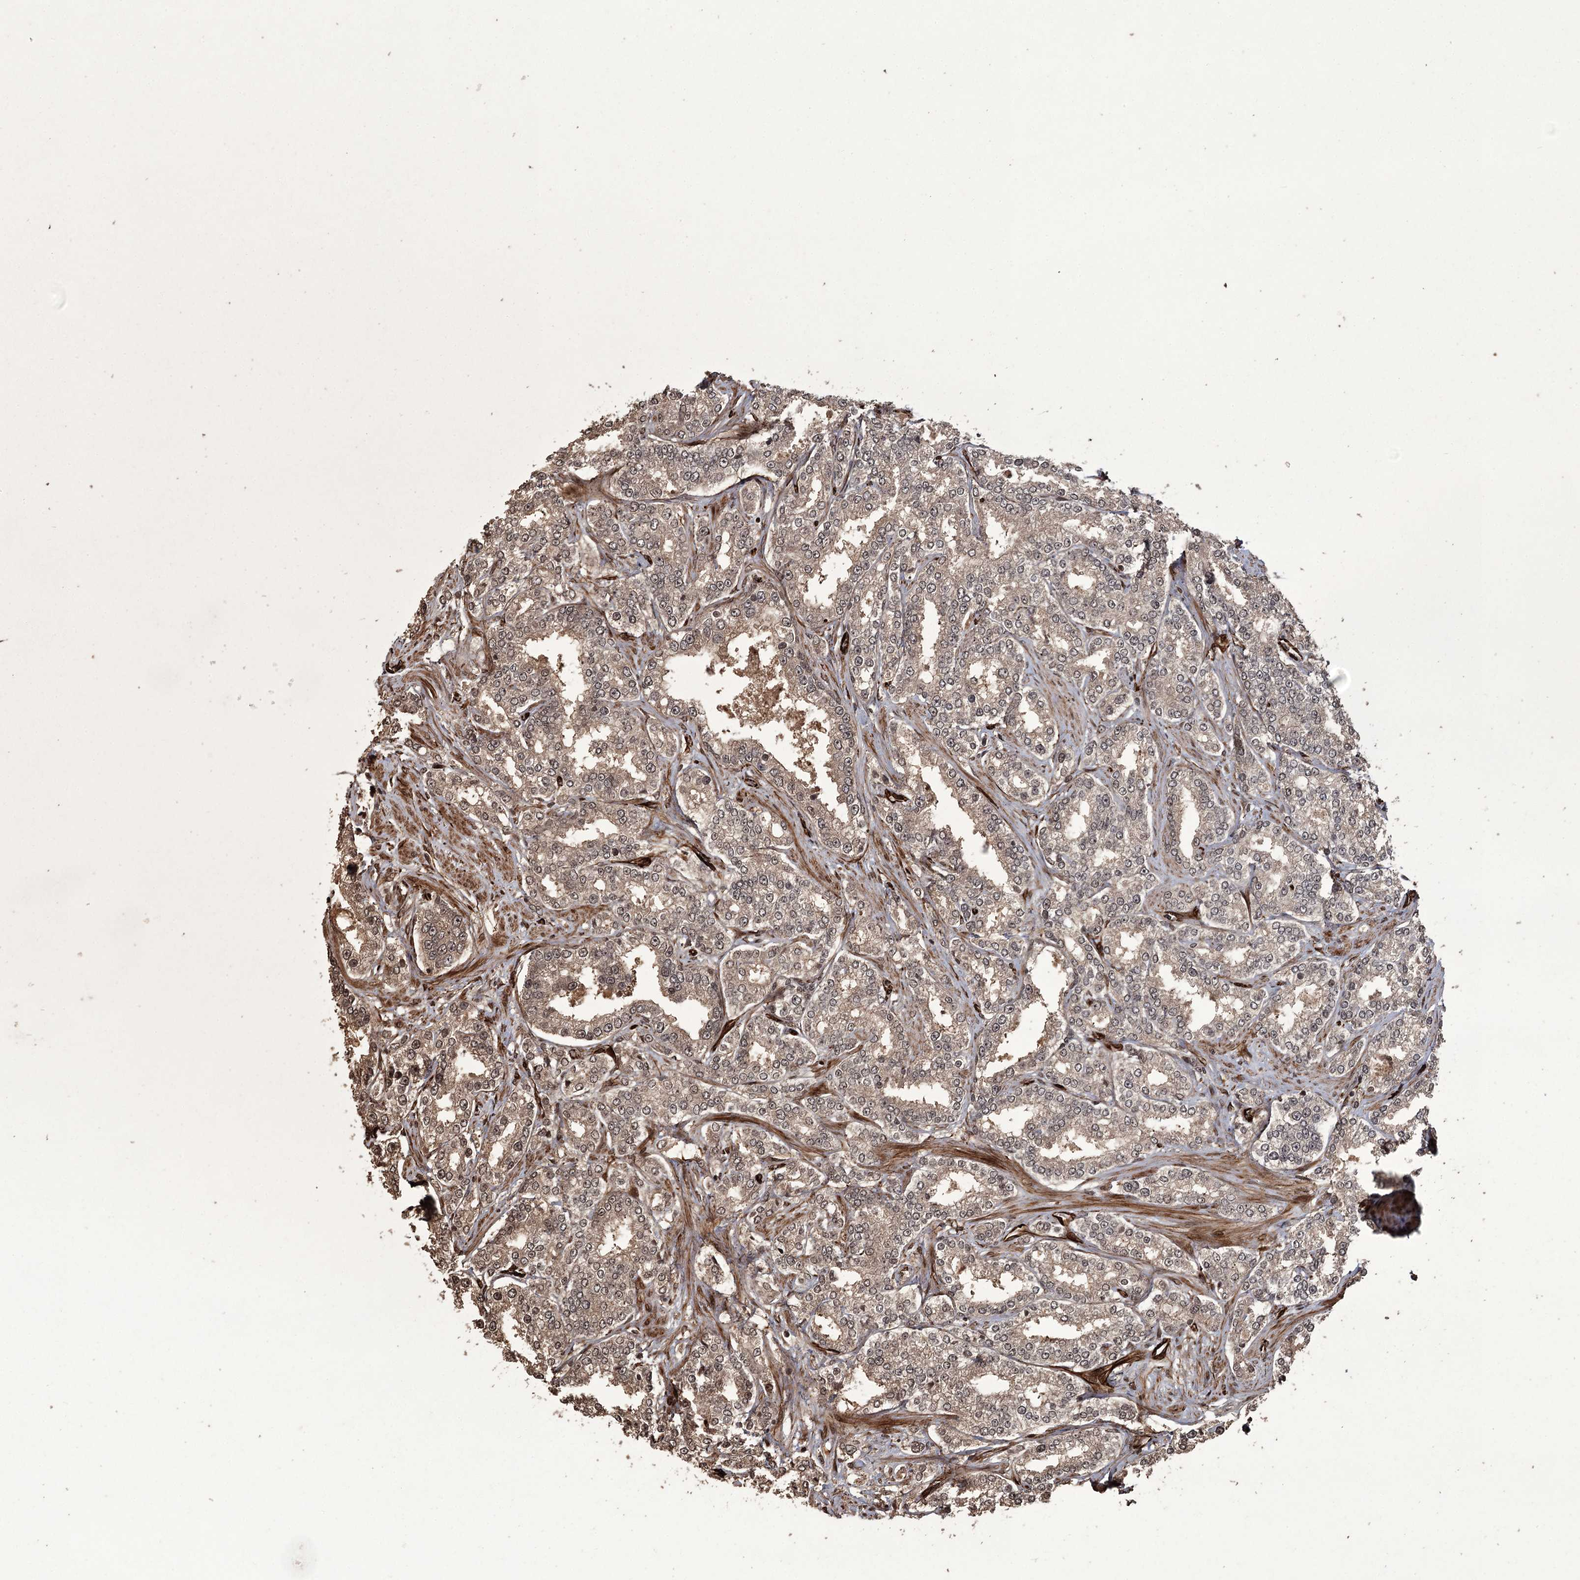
{"staining": {"intensity": "moderate", "quantity": ">75%", "location": "cytoplasmic/membranous,nuclear"}, "tissue": "prostate cancer", "cell_type": "Tumor cells", "image_type": "cancer", "snomed": [{"axis": "morphology", "description": "Normal tissue, NOS"}, {"axis": "morphology", "description": "Adenocarcinoma, High grade"}, {"axis": "topography", "description": "Prostate"}], "caption": "Immunohistochemical staining of human prostate cancer (adenocarcinoma (high-grade)) exhibits medium levels of moderate cytoplasmic/membranous and nuclear protein staining in approximately >75% of tumor cells.", "gene": "RPAP3", "patient": {"sex": "male", "age": 83}}